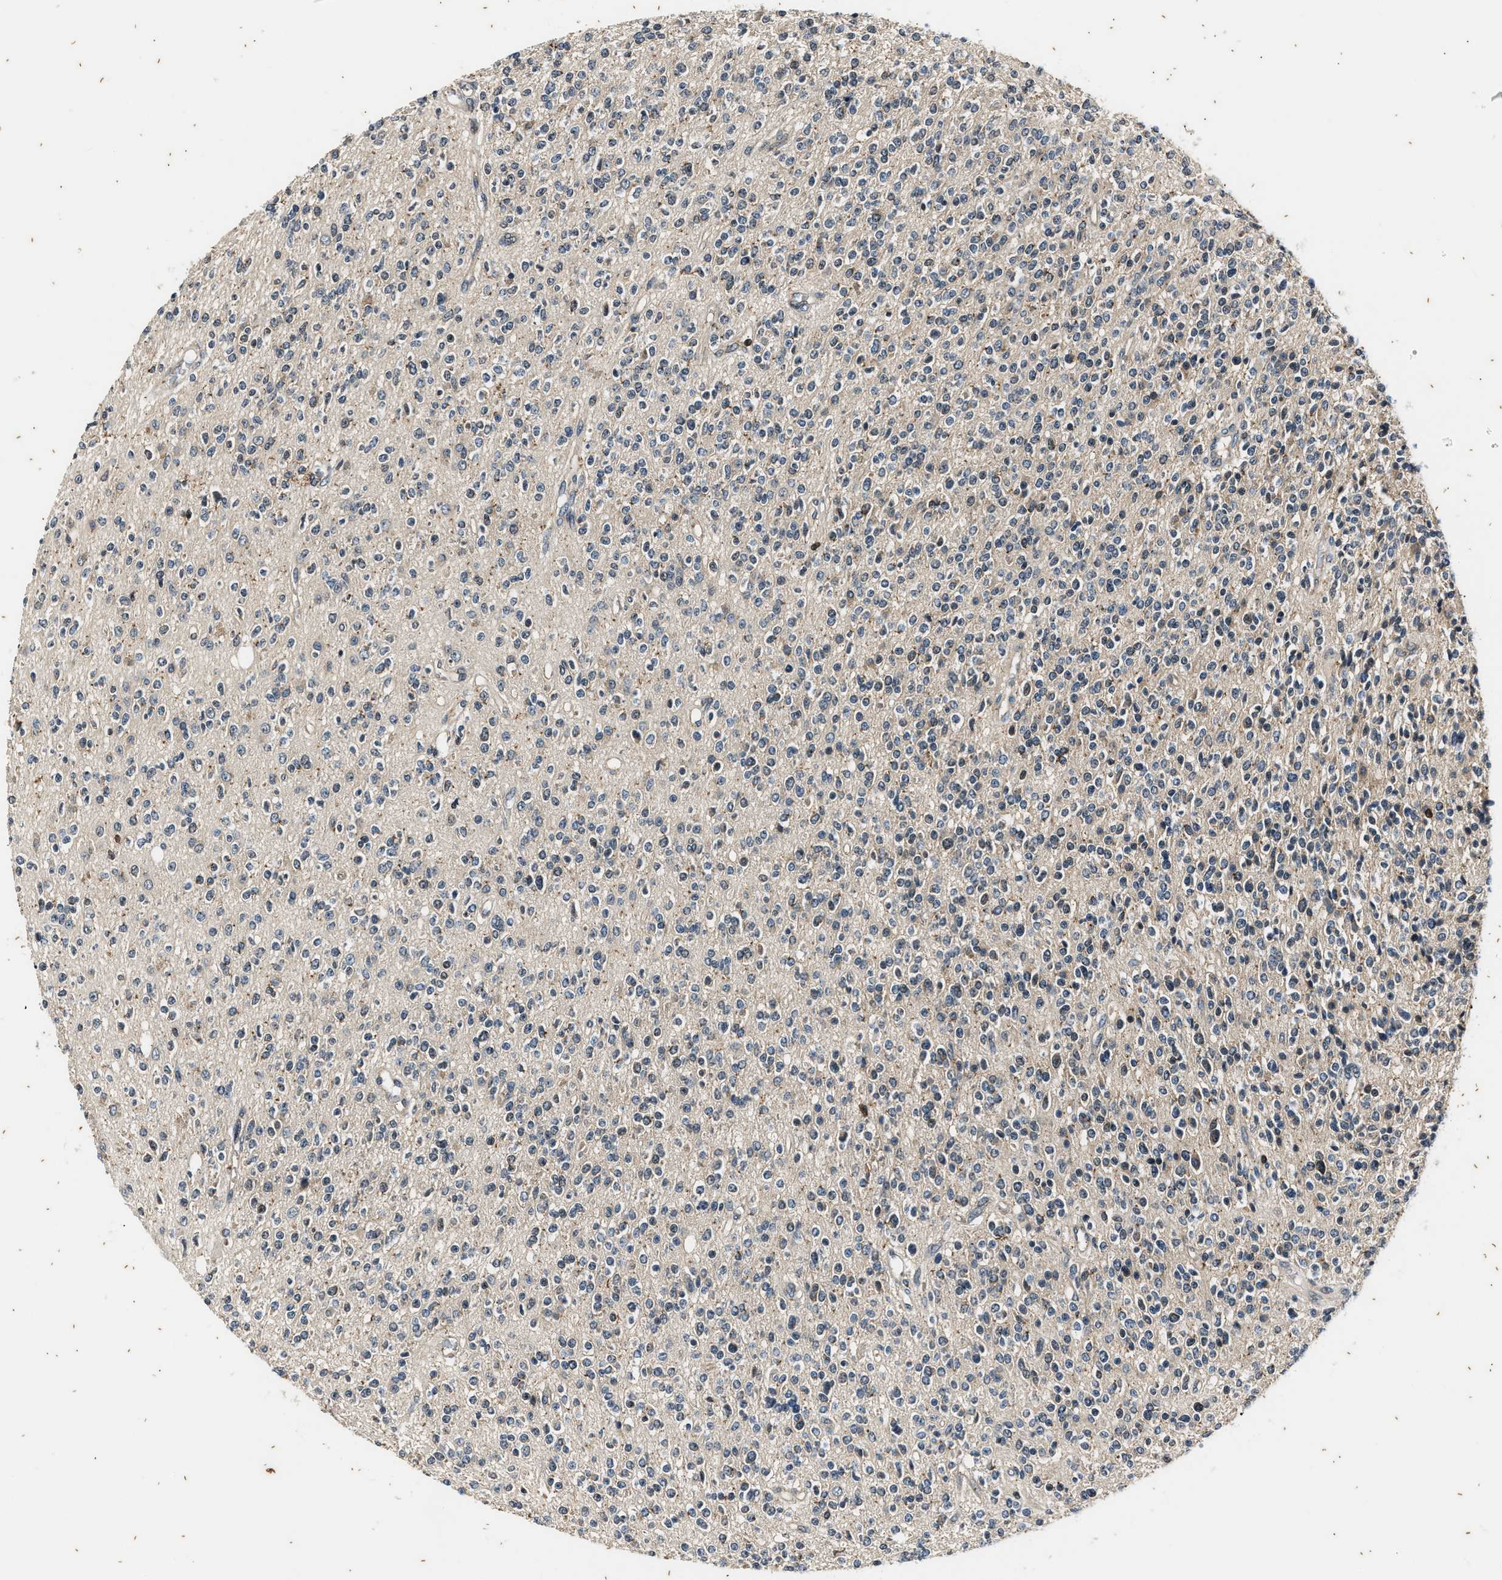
{"staining": {"intensity": "negative", "quantity": "none", "location": "none"}, "tissue": "glioma", "cell_type": "Tumor cells", "image_type": "cancer", "snomed": [{"axis": "morphology", "description": "Glioma, malignant, High grade"}, {"axis": "topography", "description": "Brain"}], "caption": "This is a micrograph of immunohistochemistry staining of malignant glioma (high-grade), which shows no expression in tumor cells.", "gene": "PTPN7", "patient": {"sex": "male", "age": 34}}